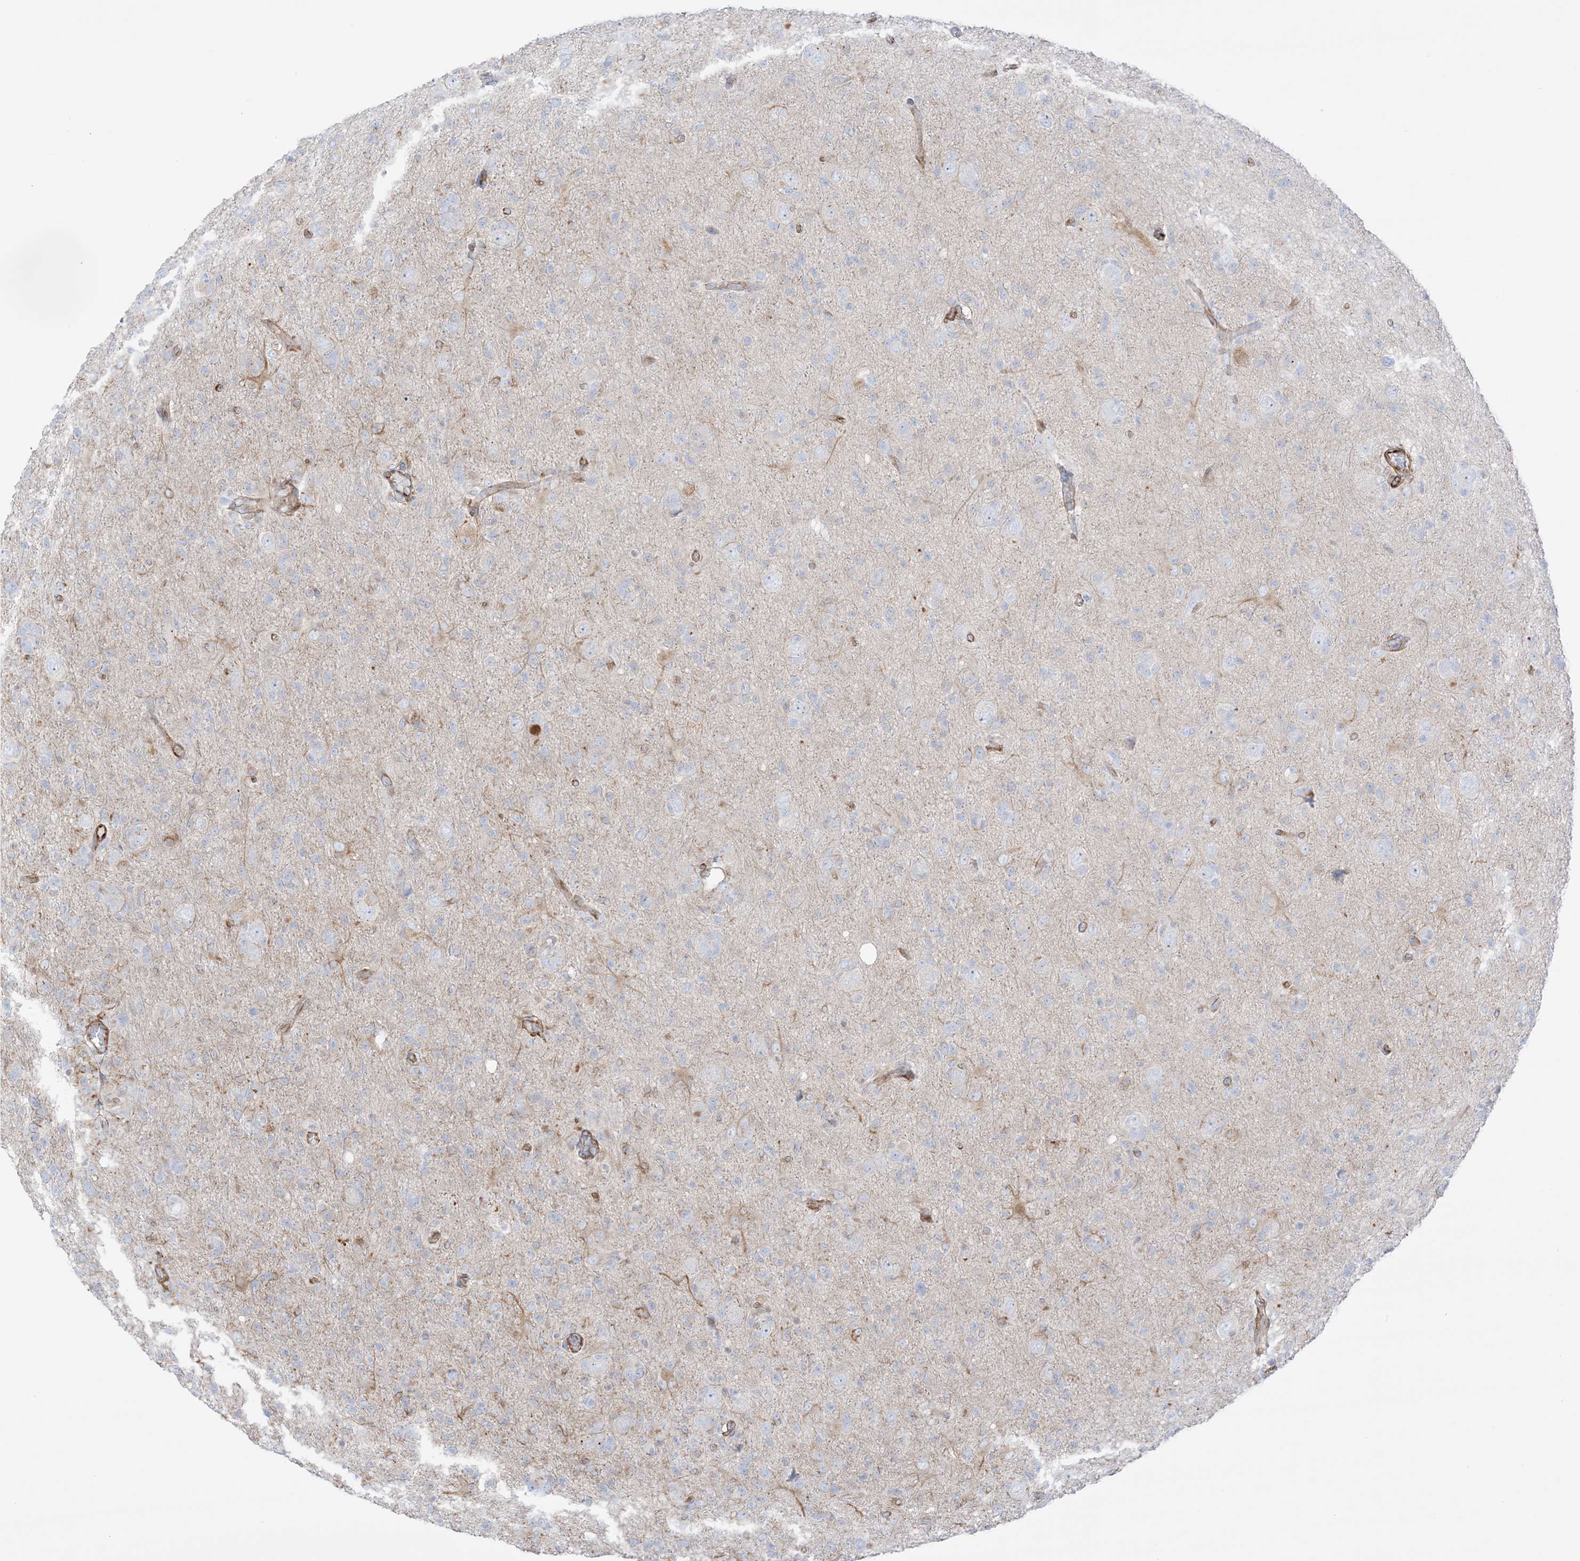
{"staining": {"intensity": "weak", "quantity": "<25%", "location": "cytoplasmic/membranous"}, "tissue": "glioma", "cell_type": "Tumor cells", "image_type": "cancer", "snomed": [{"axis": "morphology", "description": "Glioma, malignant, High grade"}, {"axis": "topography", "description": "Brain"}], "caption": "Glioma was stained to show a protein in brown. There is no significant positivity in tumor cells.", "gene": "PID1", "patient": {"sex": "female", "age": 57}}